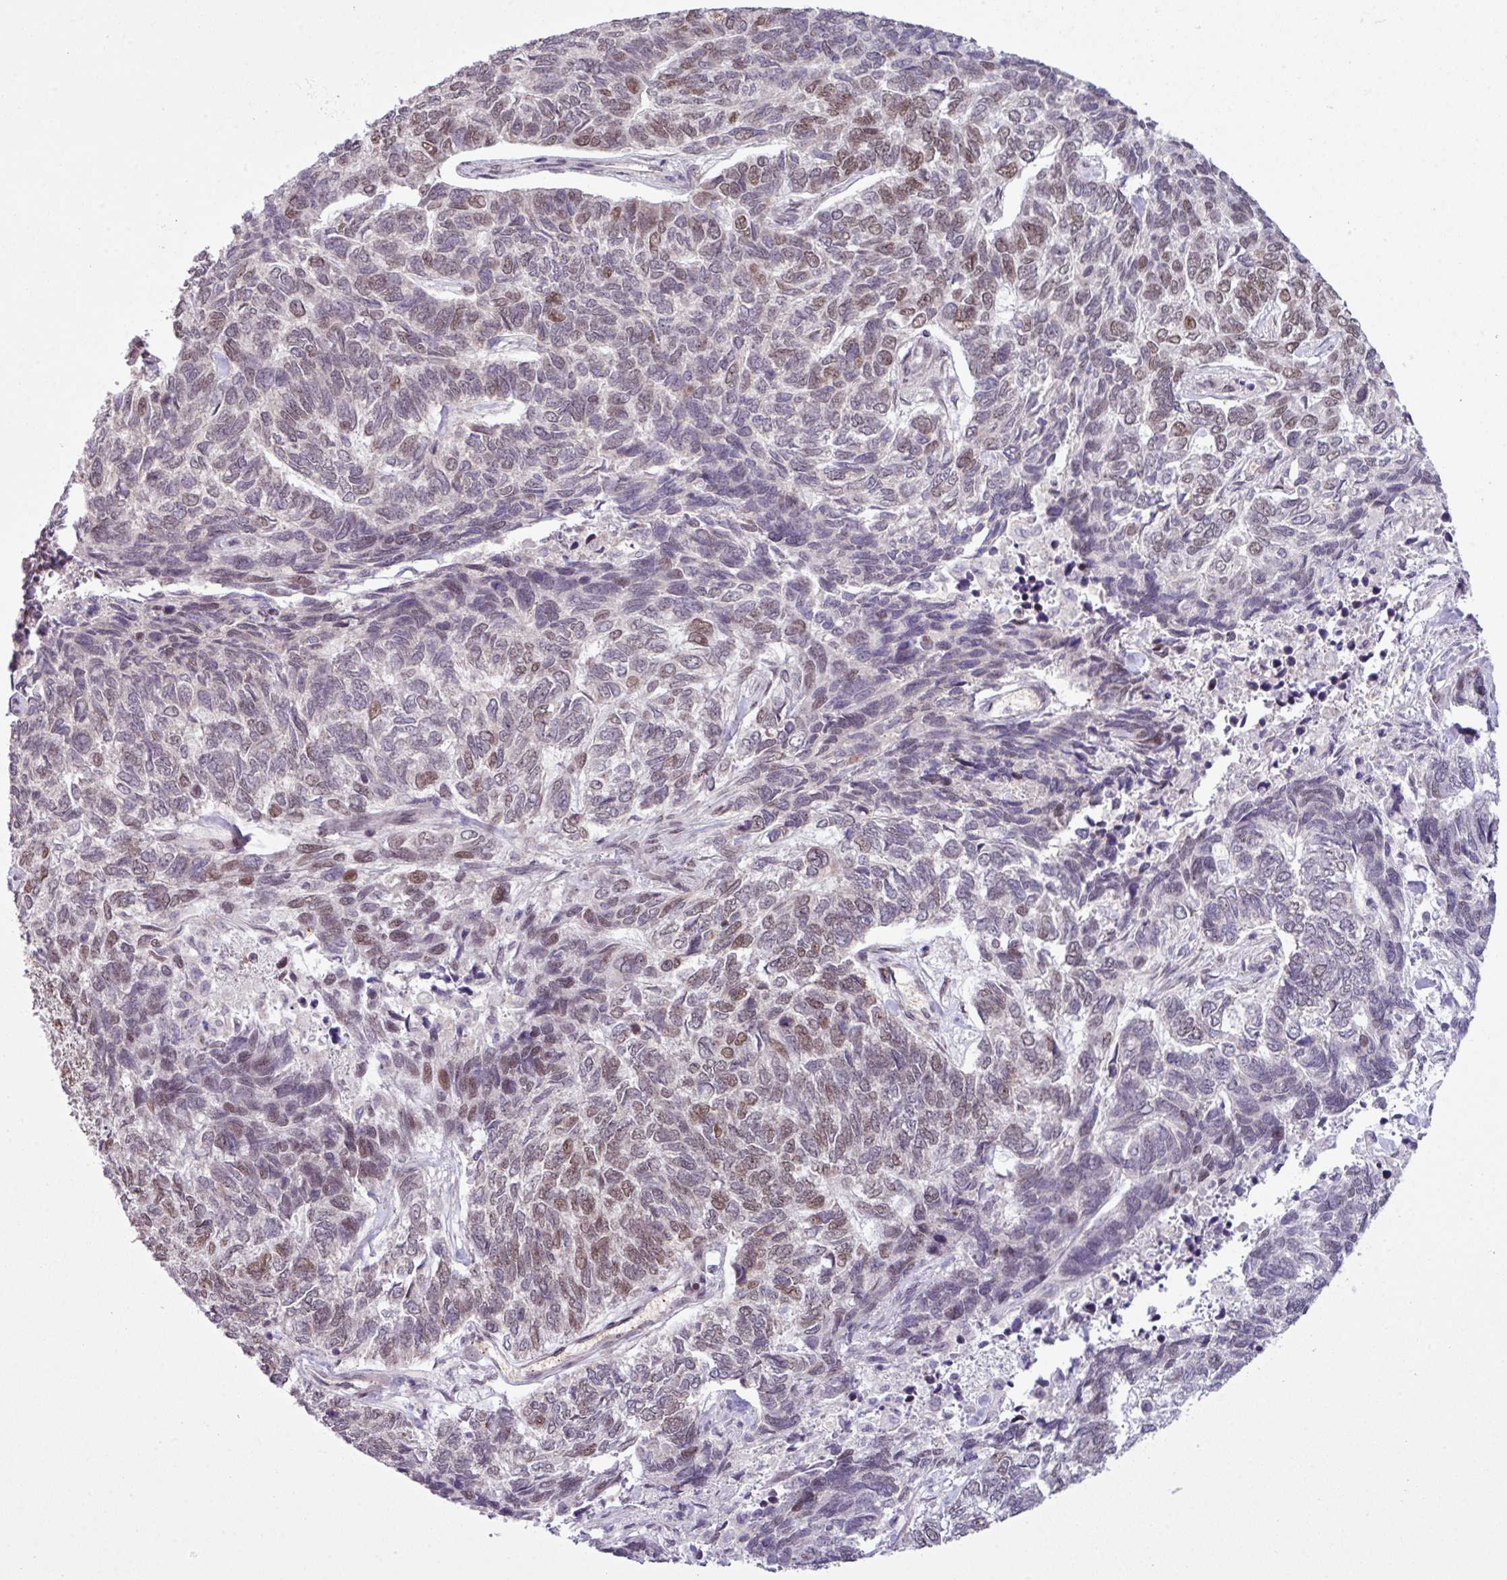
{"staining": {"intensity": "moderate", "quantity": "25%-75%", "location": "nuclear"}, "tissue": "skin cancer", "cell_type": "Tumor cells", "image_type": "cancer", "snomed": [{"axis": "morphology", "description": "Basal cell carcinoma"}, {"axis": "topography", "description": "Skin"}], "caption": "Skin cancer stained with a protein marker reveals moderate staining in tumor cells.", "gene": "PRDM5", "patient": {"sex": "female", "age": 65}}